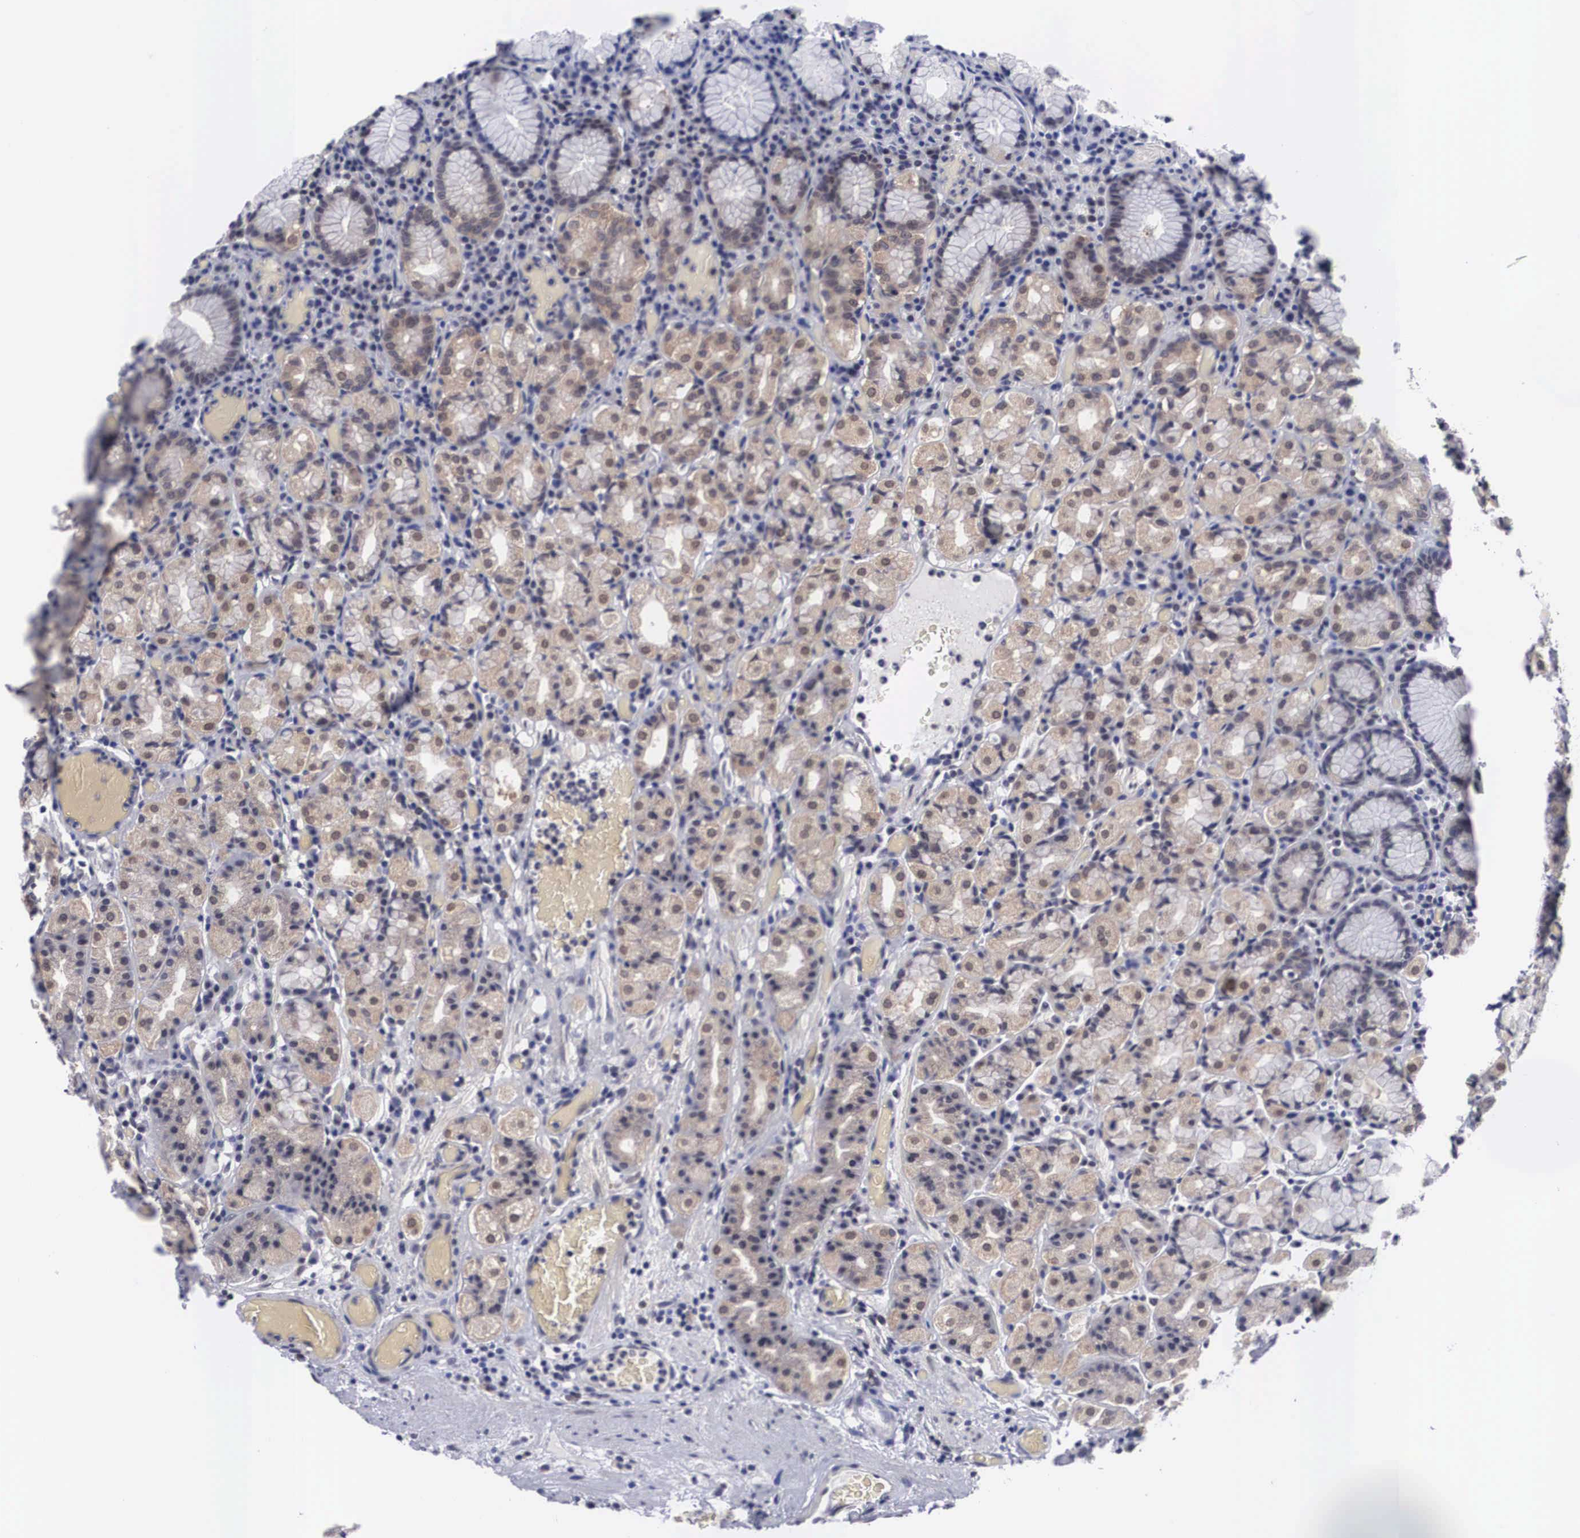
{"staining": {"intensity": "moderate", "quantity": "25%-75%", "location": "cytoplasmic/membranous"}, "tissue": "stomach", "cell_type": "Glandular cells", "image_type": "normal", "snomed": [{"axis": "morphology", "description": "Normal tissue, NOS"}, {"axis": "topography", "description": "Stomach, lower"}], "caption": "DAB (3,3'-diaminobenzidine) immunohistochemical staining of benign stomach shows moderate cytoplasmic/membranous protein positivity in approximately 25%-75% of glandular cells. The staining was performed using DAB to visualize the protein expression in brown, while the nuclei were stained in blue with hematoxylin (Magnification: 20x).", "gene": "OTX2", "patient": {"sex": "male", "age": 58}}